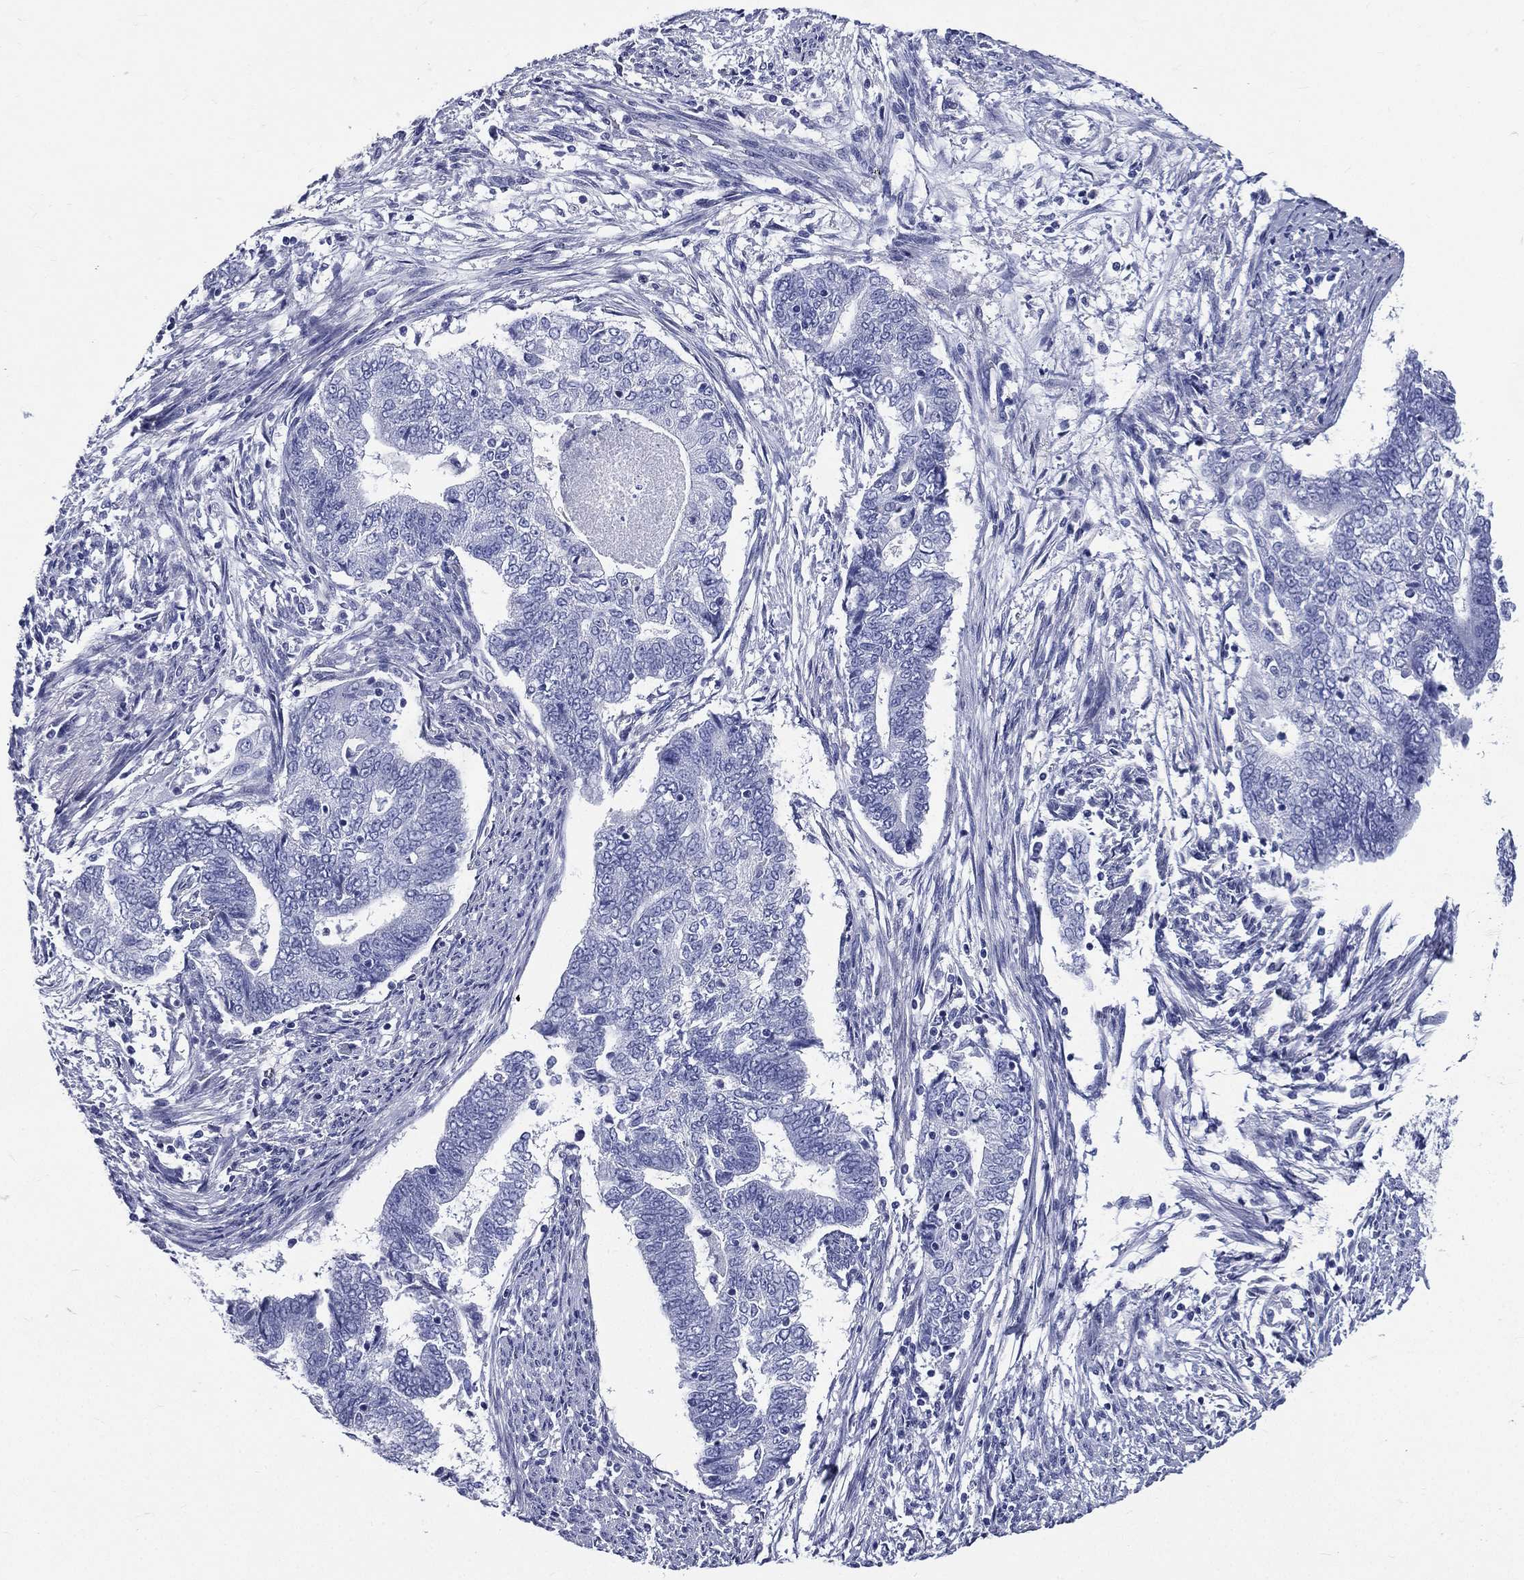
{"staining": {"intensity": "negative", "quantity": "none", "location": "none"}, "tissue": "endometrial cancer", "cell_type": "Tumor cells", "image_type": "cancer", "snomed": [{"axis": "morphology", "description": "Adenocarcinoma, NOS"}, {"axis": "topography", "description": "Endometrium"}], "caption": "Immunohistochemistry (IHC) of endometrial adenocarcinoma exhibits no expression in tumor cells.", "gene": "DPYS", "patient": {"sex": "female", "age": 65}}